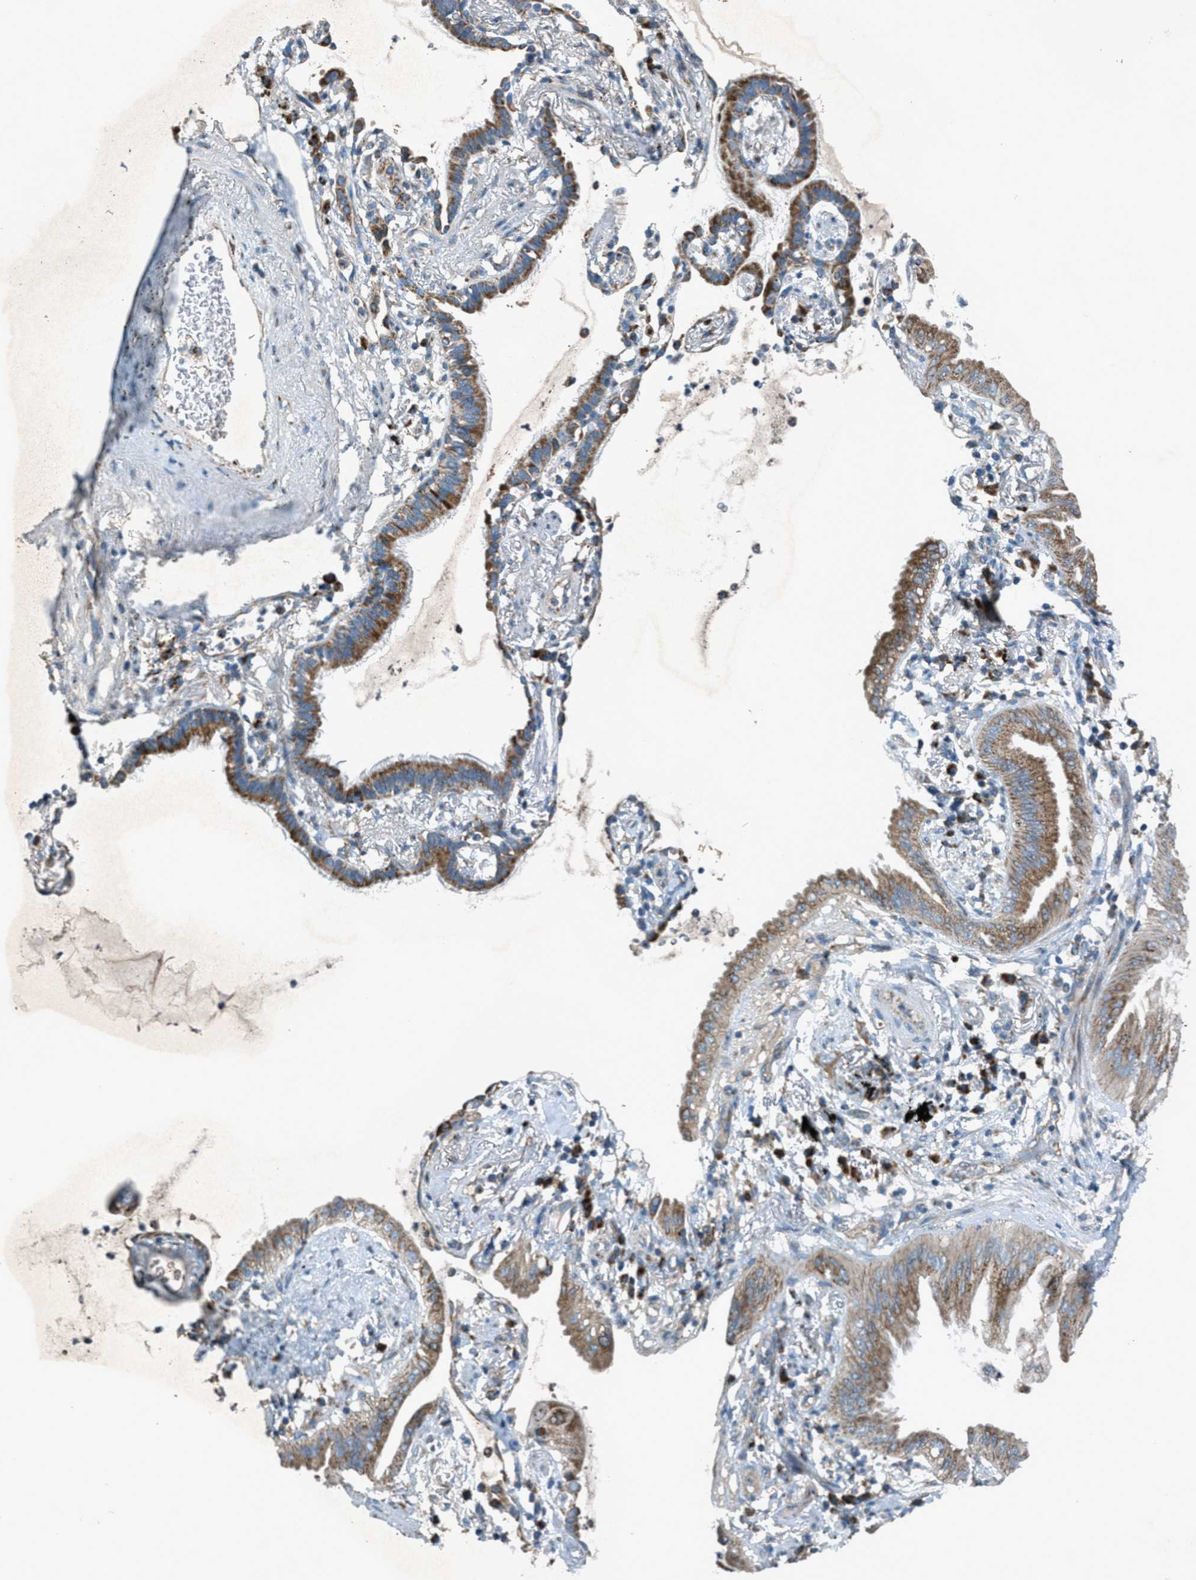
{"staining": {"intensity": "moderate", "quantity": ">75%", "location": "cytoplasmic/membranous"}, "tissue": "lung cancer", "cell_type": "Tumor cells", "image_type": "cancer", "snomed": [{"axis": "morphology", "description": "Normal tissue, NOS"}, {"axis": "morphology", "description": "Adenocarcinoma, NOS"}, {"axis": "topography", "description": "Bronchus"}, {"axis": "topography", "description": "Lung"}], "caption": "This histopathology image exhibits IHC staining of human lung cancer, with medium moderate cytoplasmic/membranous positivity in approximately >75% of tumor cells.", "gene": "BCKDK", "patient": {"sex": "female", "age": 70}}